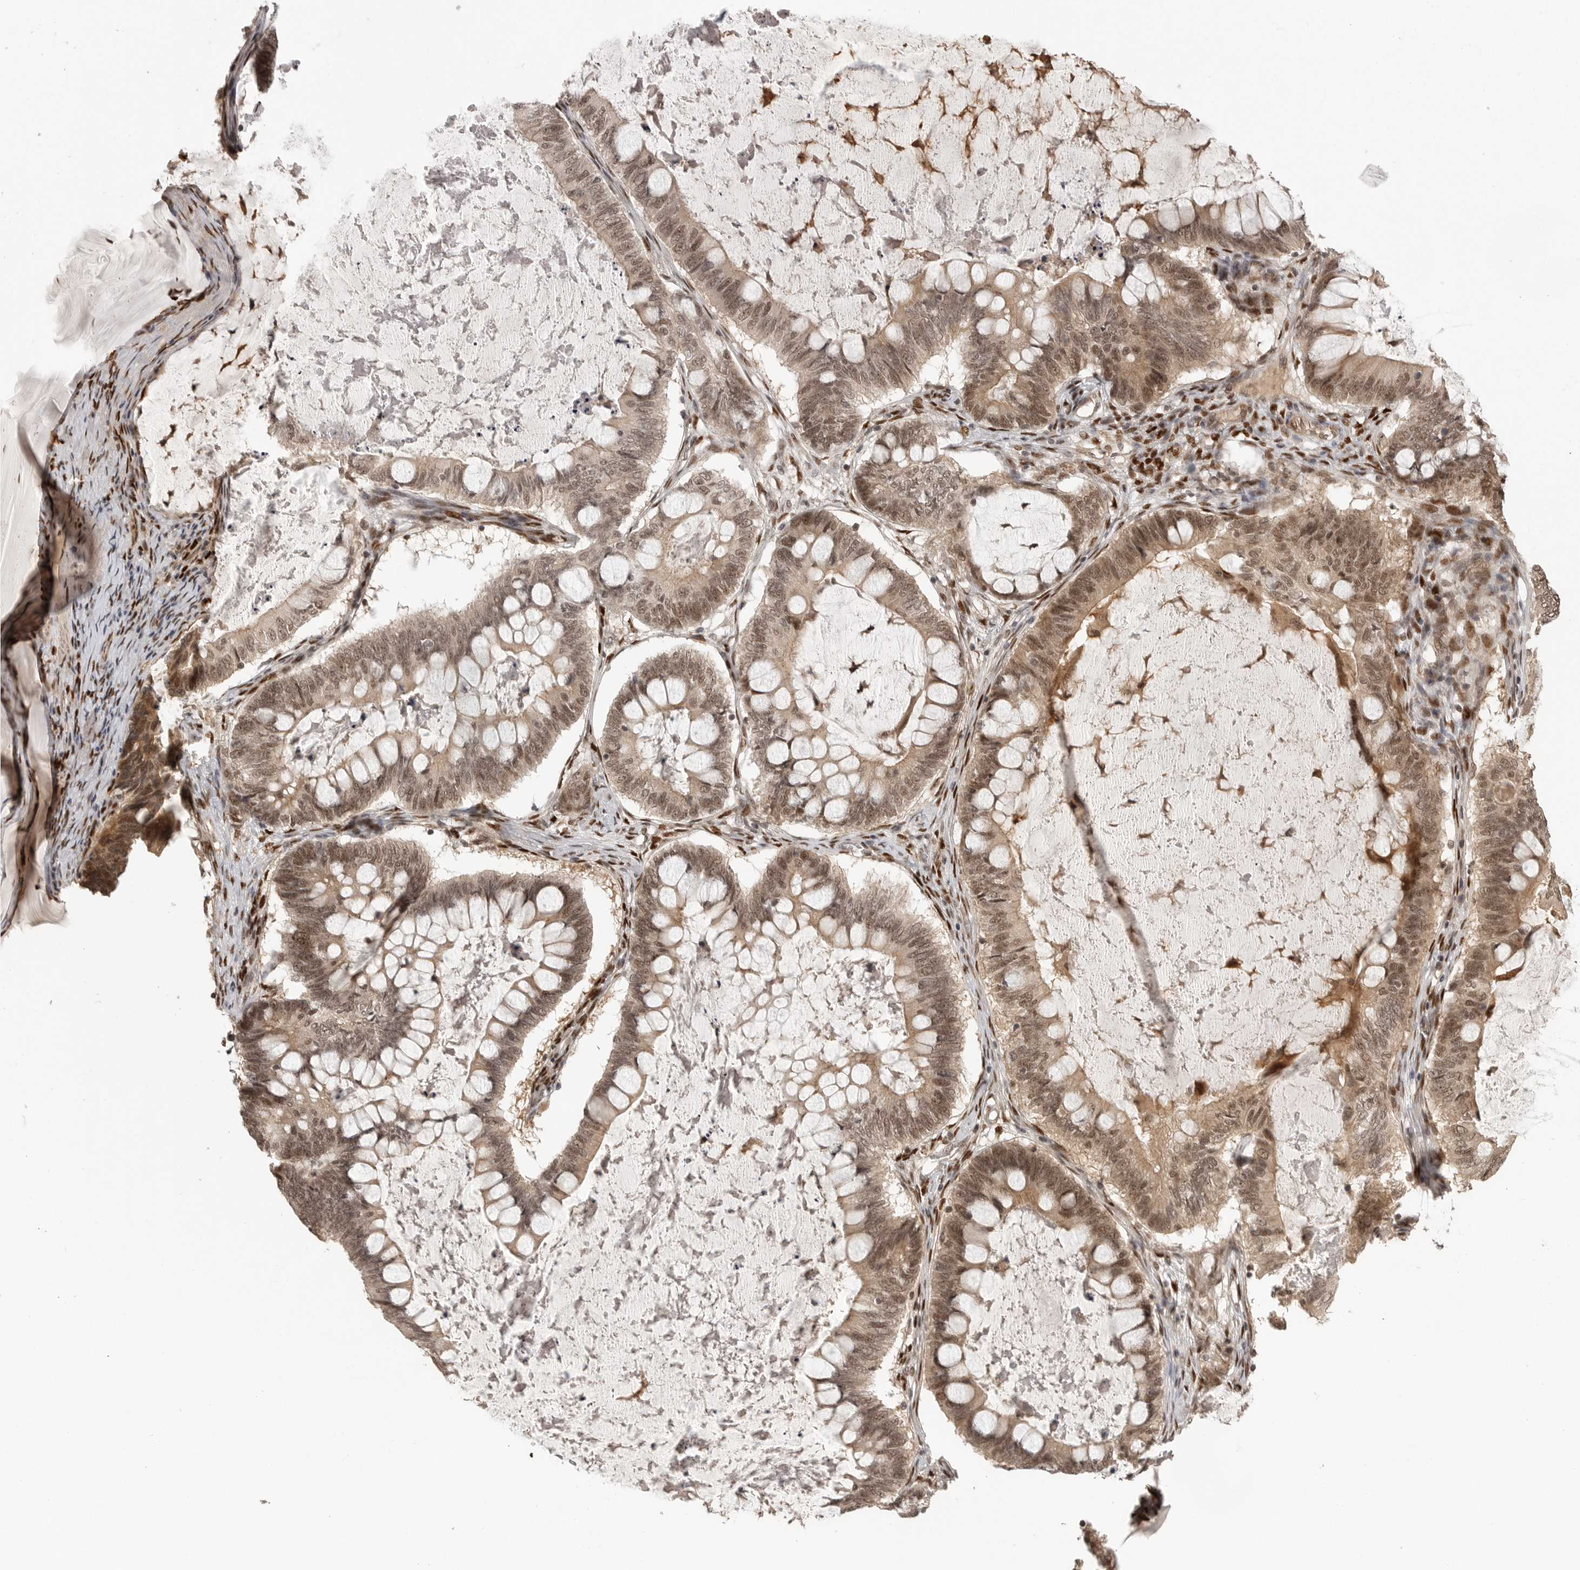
{"staining": {"intensity": "moderate", "quantity": ">75%", "location": "cytoplasmic/membranous,nuclear"}, "tissue": "ovarian cancer", "cell_type": "Tumor cells", "image_type": "cancer", "snomed": [{"axis": "morphology", "description": "Cystadenocarcinoma, mucinous, NOS"}, {"axis": "topography", "description": "Ovary"}], "caption": "Protein staining demonstrates moderate cytoplasmic/membranous and nuclear positivity in about >75% of tumor cells in ovarian cancer (mucinous cystadenocarcinoma).", "gene": "PEG3", "patient": {"sex": "female", "age": 61}}